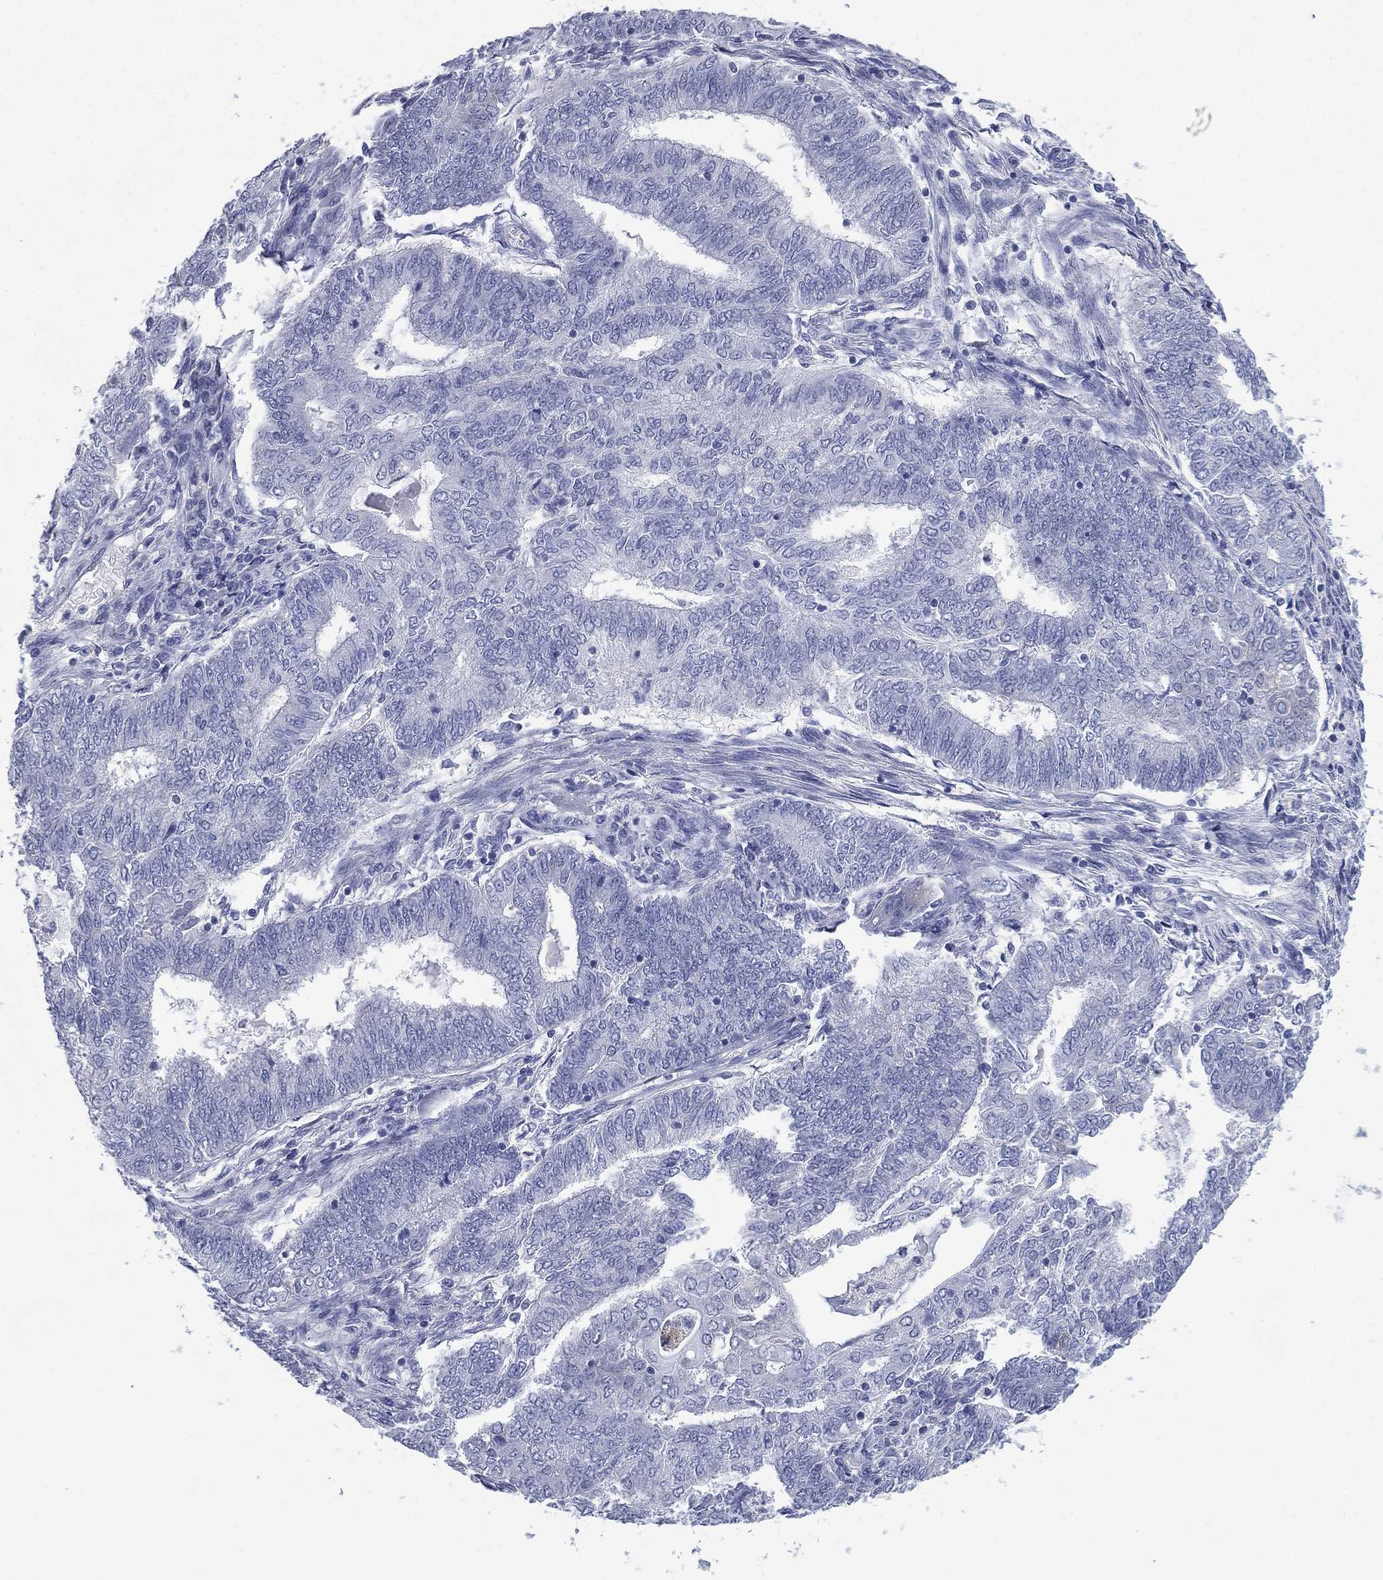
{"staining": {"intensity": "negative", "quantity": "none", "location": "none"}, "tissue": "endometrial cancer", "cell_type": "Tumor cells", "image_type": "cancer", "snomed": [{"axis": "morphology", "description": "Adenocarcinoma, NOS"}, {"axis": "topography", "description": "Endometrium"}], "caption": "The histopathology image displays no significant positivity in tumor cells of endometrial cancer.", "gene": "FCER2", "patient": {"sex": "female", "age": 62}}